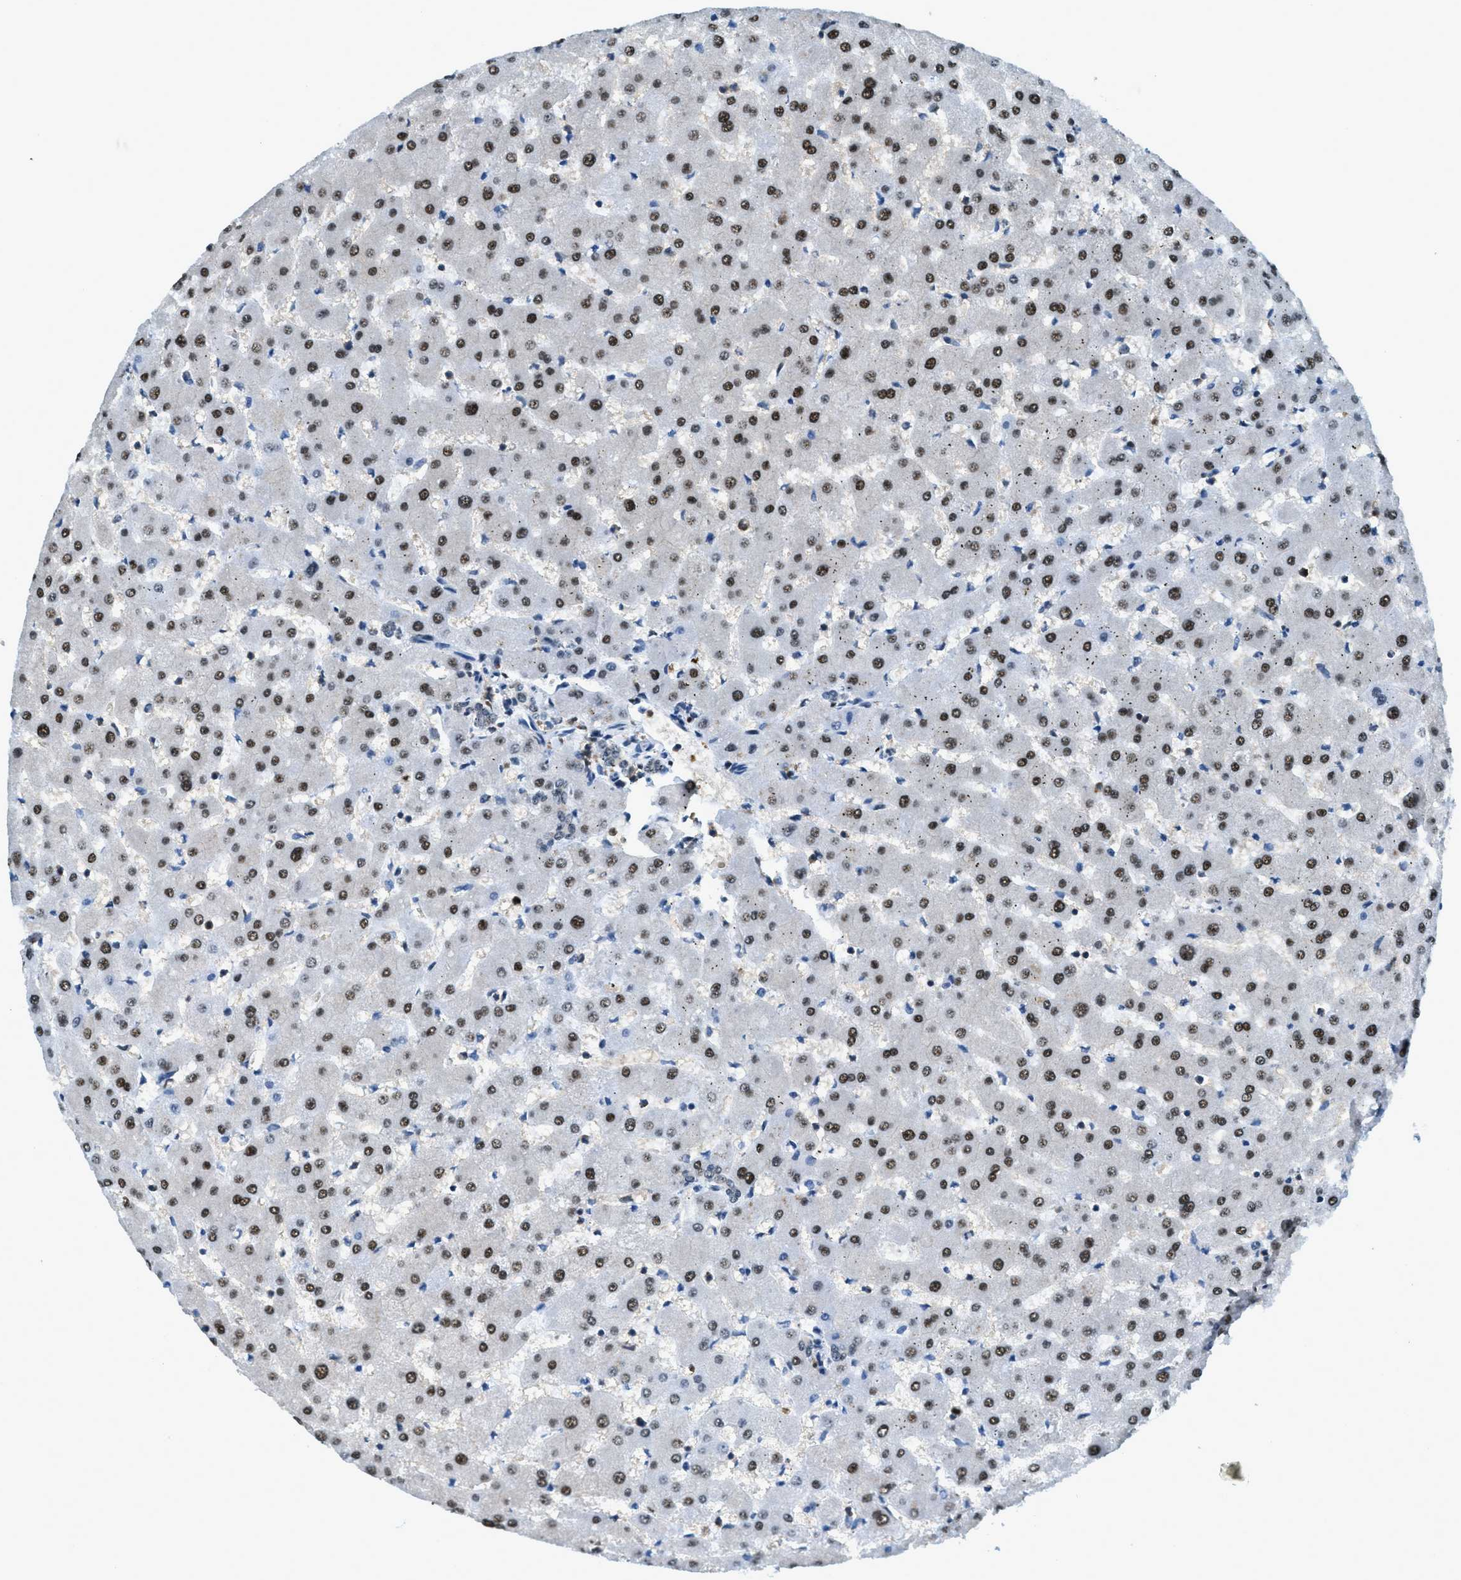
{"staining": {"intensity": "strong", "quantity": ">75%", "location": "nuclear"}, "tissue": "liver", "cell_type": "Hepatocytes", "image_type": "normal", "snomed": [{"axis": "morphology", "description": "Normal tissue, NOS"}, {"axis": "topography", "description": "Liver"}], "caption": "Immunohistochemical staining of normal liver reveals strong nuclear protein staining in approximately >75% of hepatocytes.", "gene": "OGFR", "patient": {"sex": "female", "age": 63}}